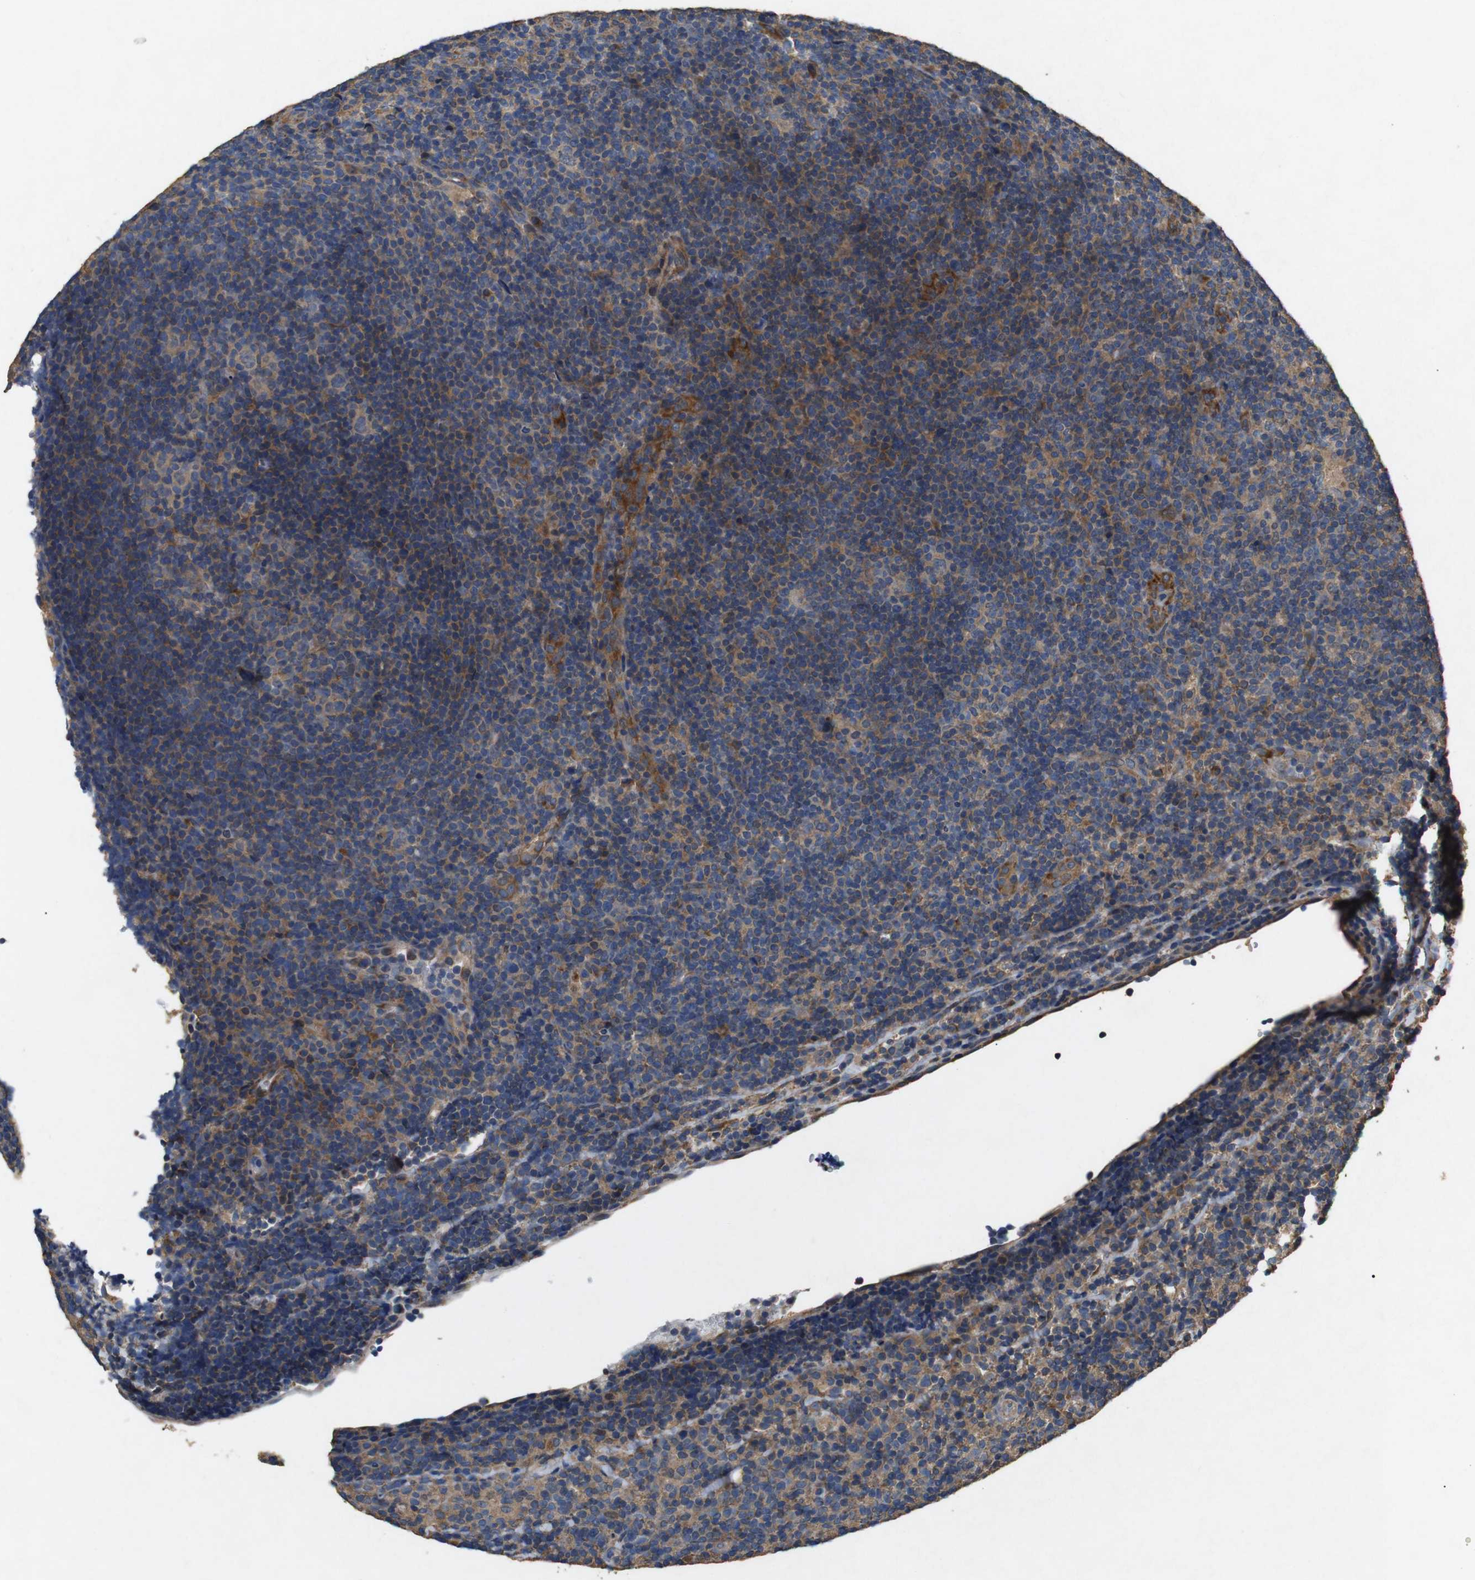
{"staining": {"intensity": "moderate", "quantity": ">75%", "location": "cytoplasmic/membranous"}, "tissue": "lymphoma", "cell_type": "Tumor cells", "image_type": "cancer", "snomed": [{"axis": "morphology", "description": "Hodgkin's disease, NOS"}, {"axis": "topography", "description": "Lymph node"}], "caption": "Immunohistochemical staining of human lymphoma displays moderate cytoplasmic/membranous protein staining in about >75% of tumor cells.", "gene": "BNIP3", "patient": {"sex": "female", "age": 57}}